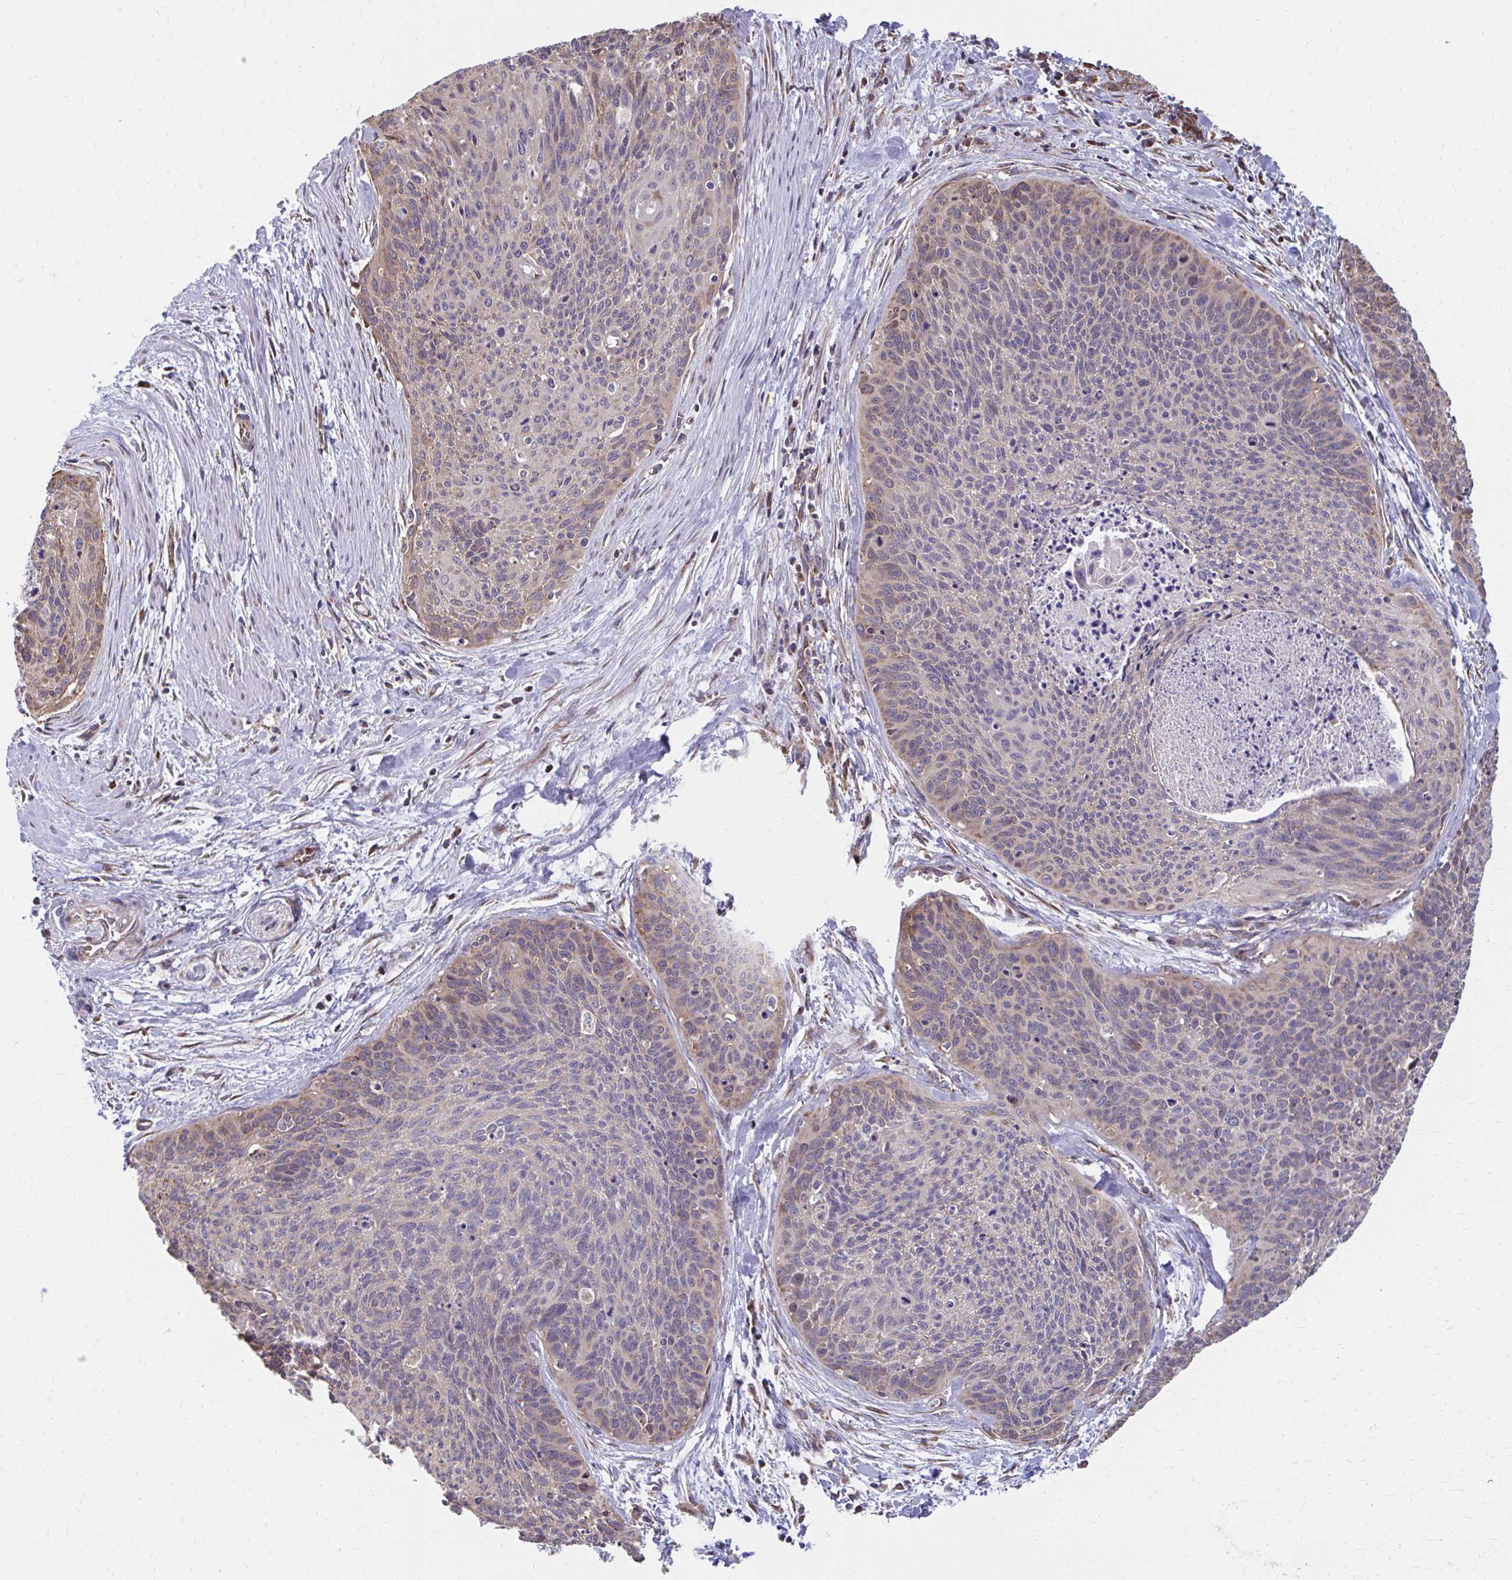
{"staining": {"intensity": "weak", "quantity": "25%-75%", "location": "cytoplasmic/membranous"}, "tissue": "cervical cancer", "cell_type": "Tumor cells", "image_type": "cancer", "snomed": [{"axis": "morphology", "description": "Squamous cell carcinoma, NOS"}, {"axis": "topography", "description": "Cervix"}], "caption": "Human cervical cancer (squamous cell carcinoma) stained with a brown dye exhibits weak cytoplasmic/membranous positive positivity in approximately 25%-75% of tumor cells.", "gene": "ZNF778", "patient": {"sex": "female", "age": 55}}